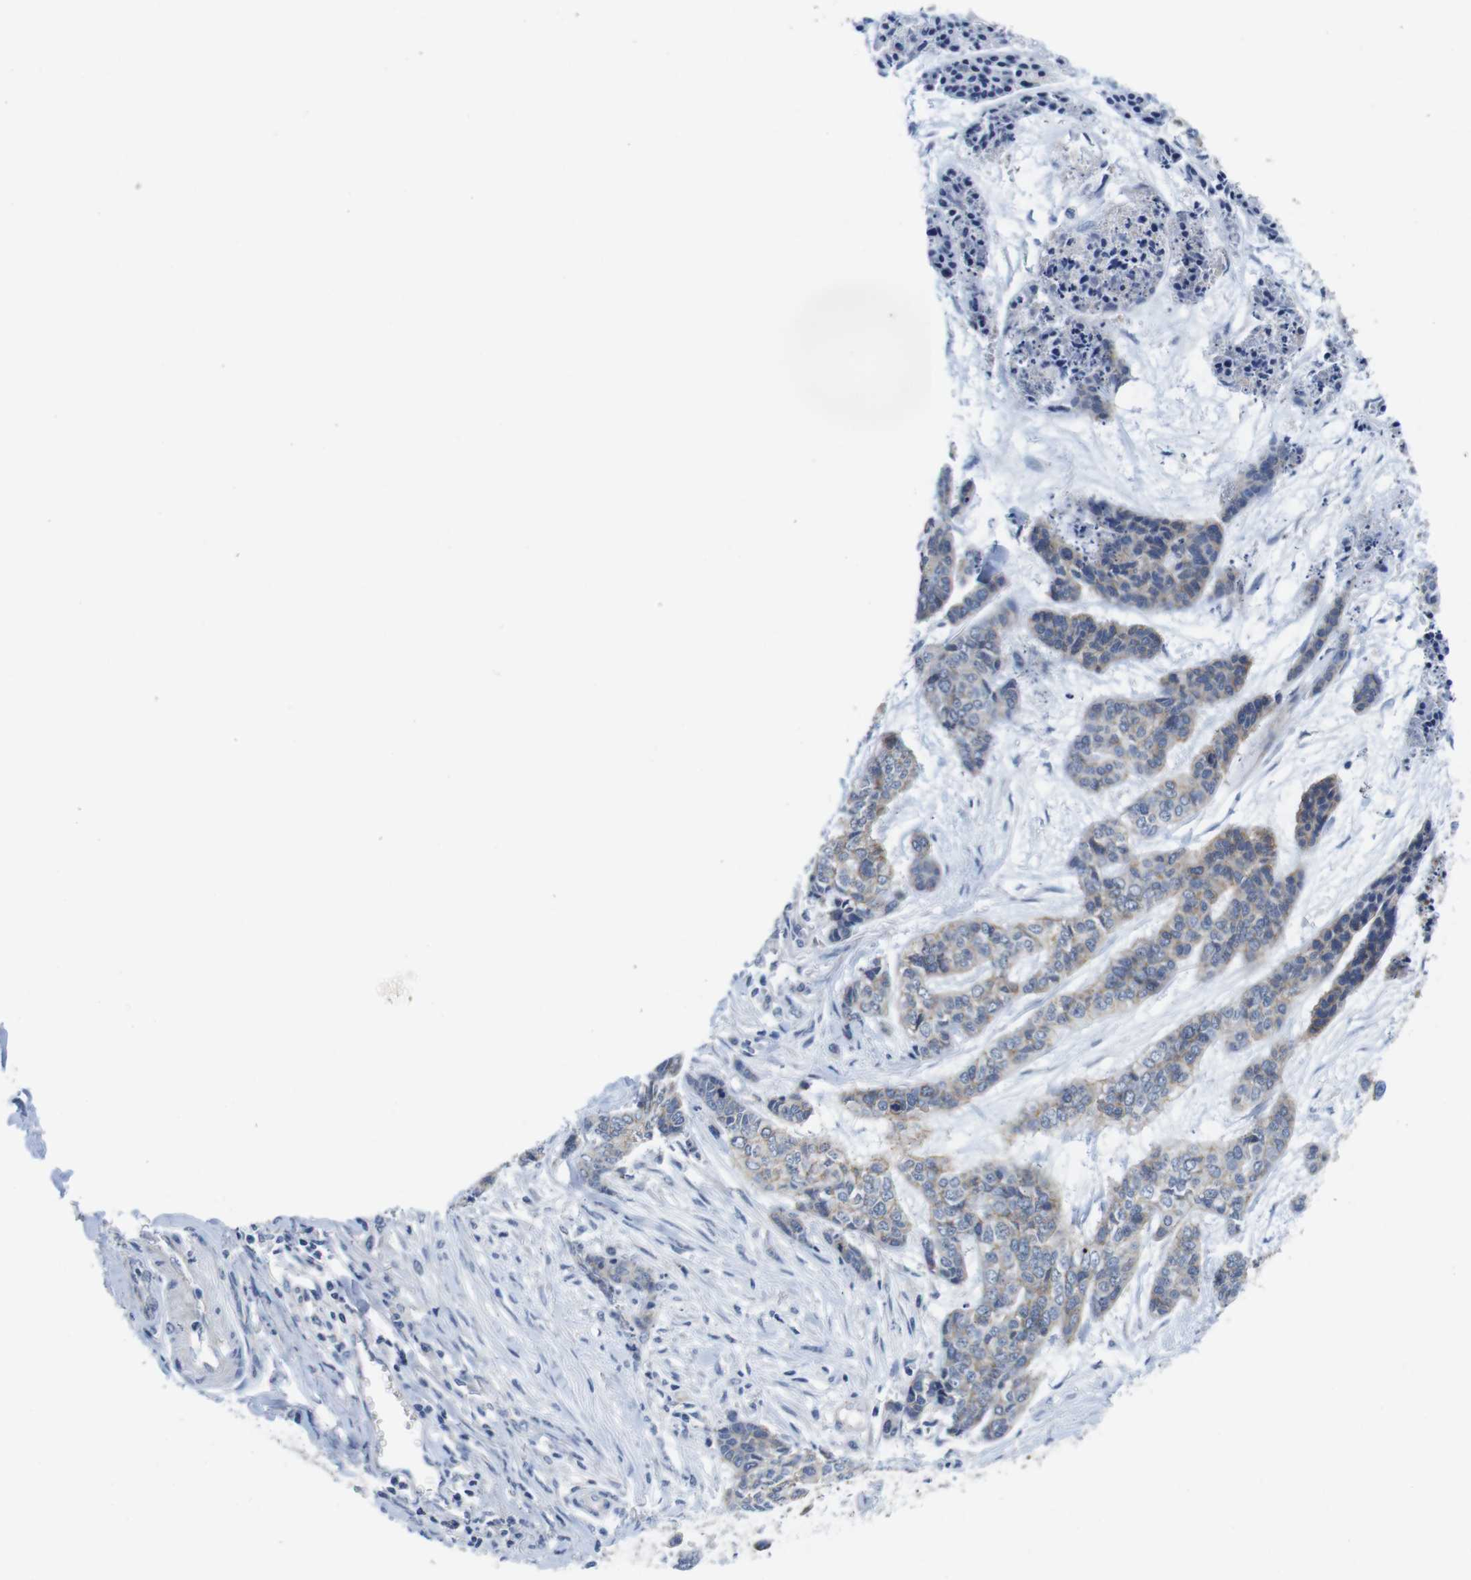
{"staining": {"intensity": "weak", "quantity": ">75%", "location": "cytoplasmic/membranous"}, "tissue": "skin cancer", "cell_type": "Tumor cells", "image_type": "cancer", "snomed": [{"axis": "morphology", "description": "Basal cell carcinoma"}, {"axis": "topography", "description": "Skin"}], "caption": "Brown immunohistochemical staining in skin cancer demonstrates weak cytoplasmic/membranous positivity in about >75% of tumor cells. Nuclei are stained in blue.", "gene": "SCRIB", "patient": {"sex": "female", "age": 64}}